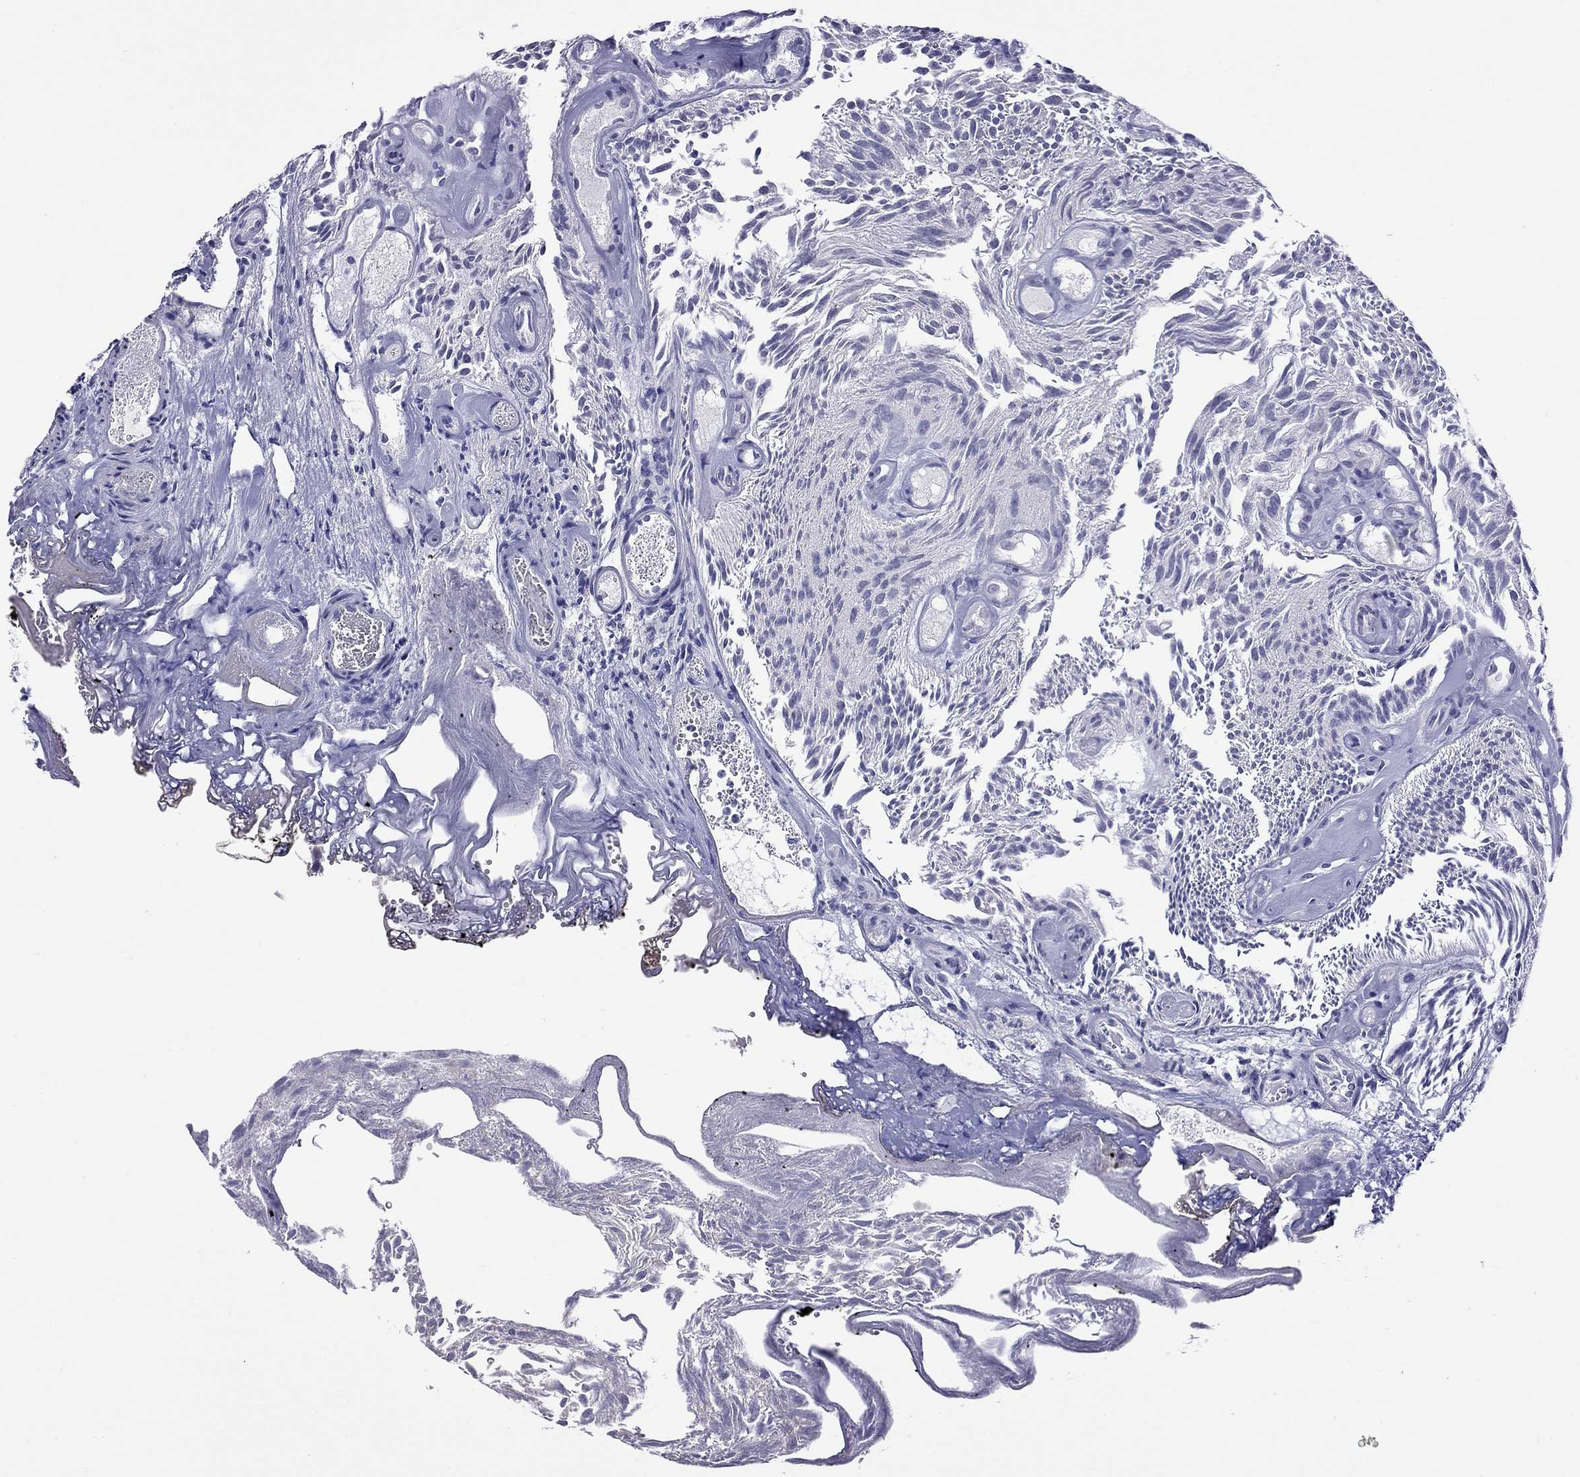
{"staining": {"intensity": "negative", "quantity": "none", "location": "none"}, "tissue": "urothelial cancer", "cell_type": "Tumor cells", "image_type": "cancer", "snomed": [{"axis": "morphology", "description": "Urothelial carcinoma, Low grade"}, {"axis": "topography", "description": "Urinary bladder"}], "caption": "Immunohistochemistry (IHC) micrograph of low-grade urothelial carcinoma stained for a protein (brown), which reveals no expression in tumor cells.", "gene": "HES5", "patient": {"sex": "female", "age": 87}}